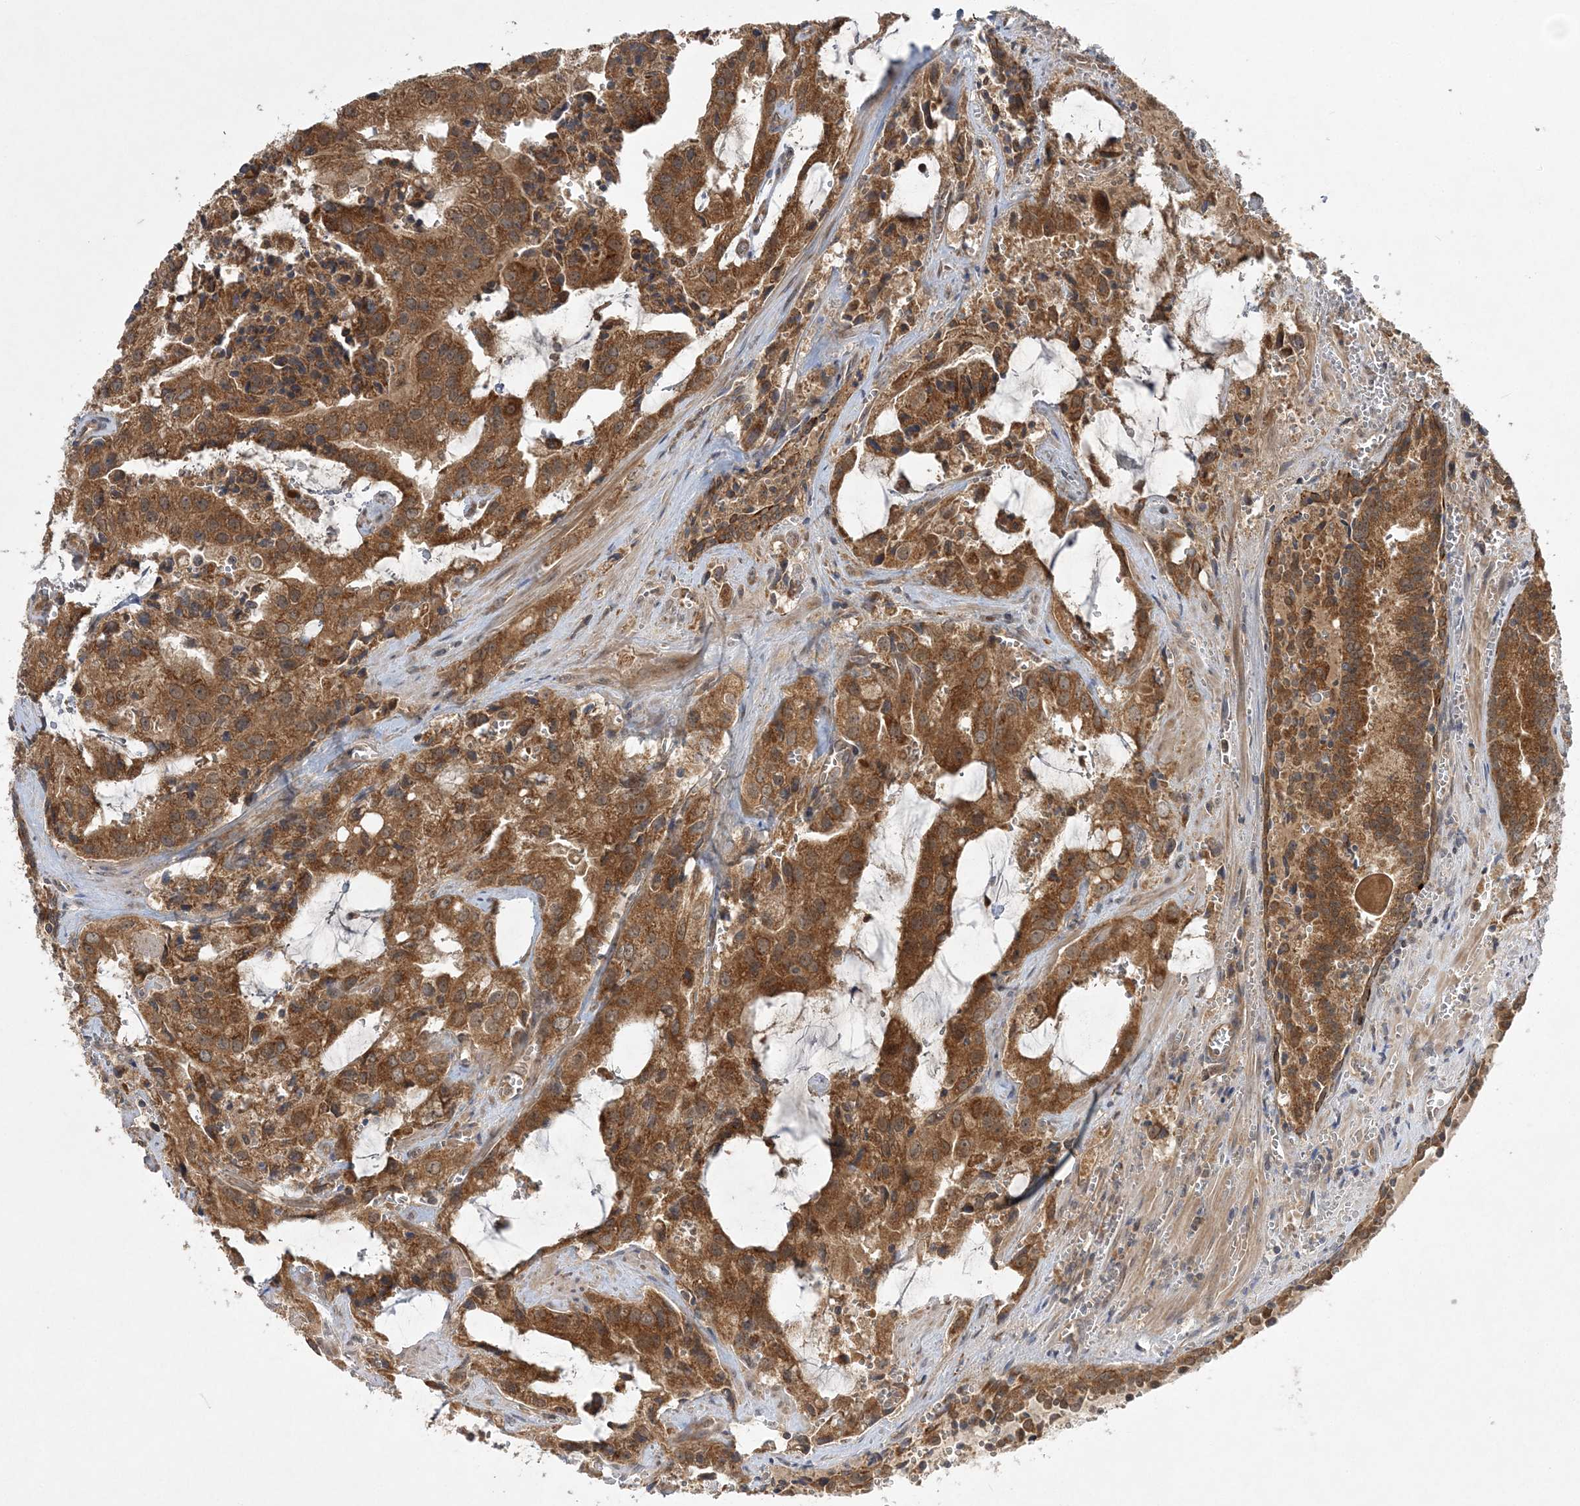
{"staining": {"intensity": "strong", "quantity": ">75%", "location": "cytoplasmic/membranous"}, "tissue": "prostate cancer", "cell_type": "Tumor cells", "image_type": "cancer", "snomed": [{"axis": "morphology", "description": "Adenocarcinoma, High grade"}, {"axis": "topography", "description": "Prostate"}], "caption": "The micrograph demonstrates a brown stain indicating the presence of a protein in the cytoplasmic/membranous of tumor cells in prostate high-grade adenocarcinoma. Nuclei are stained in blue.", "gene": "MMADHC", "patient": {"sex": "male", "age": 68}}